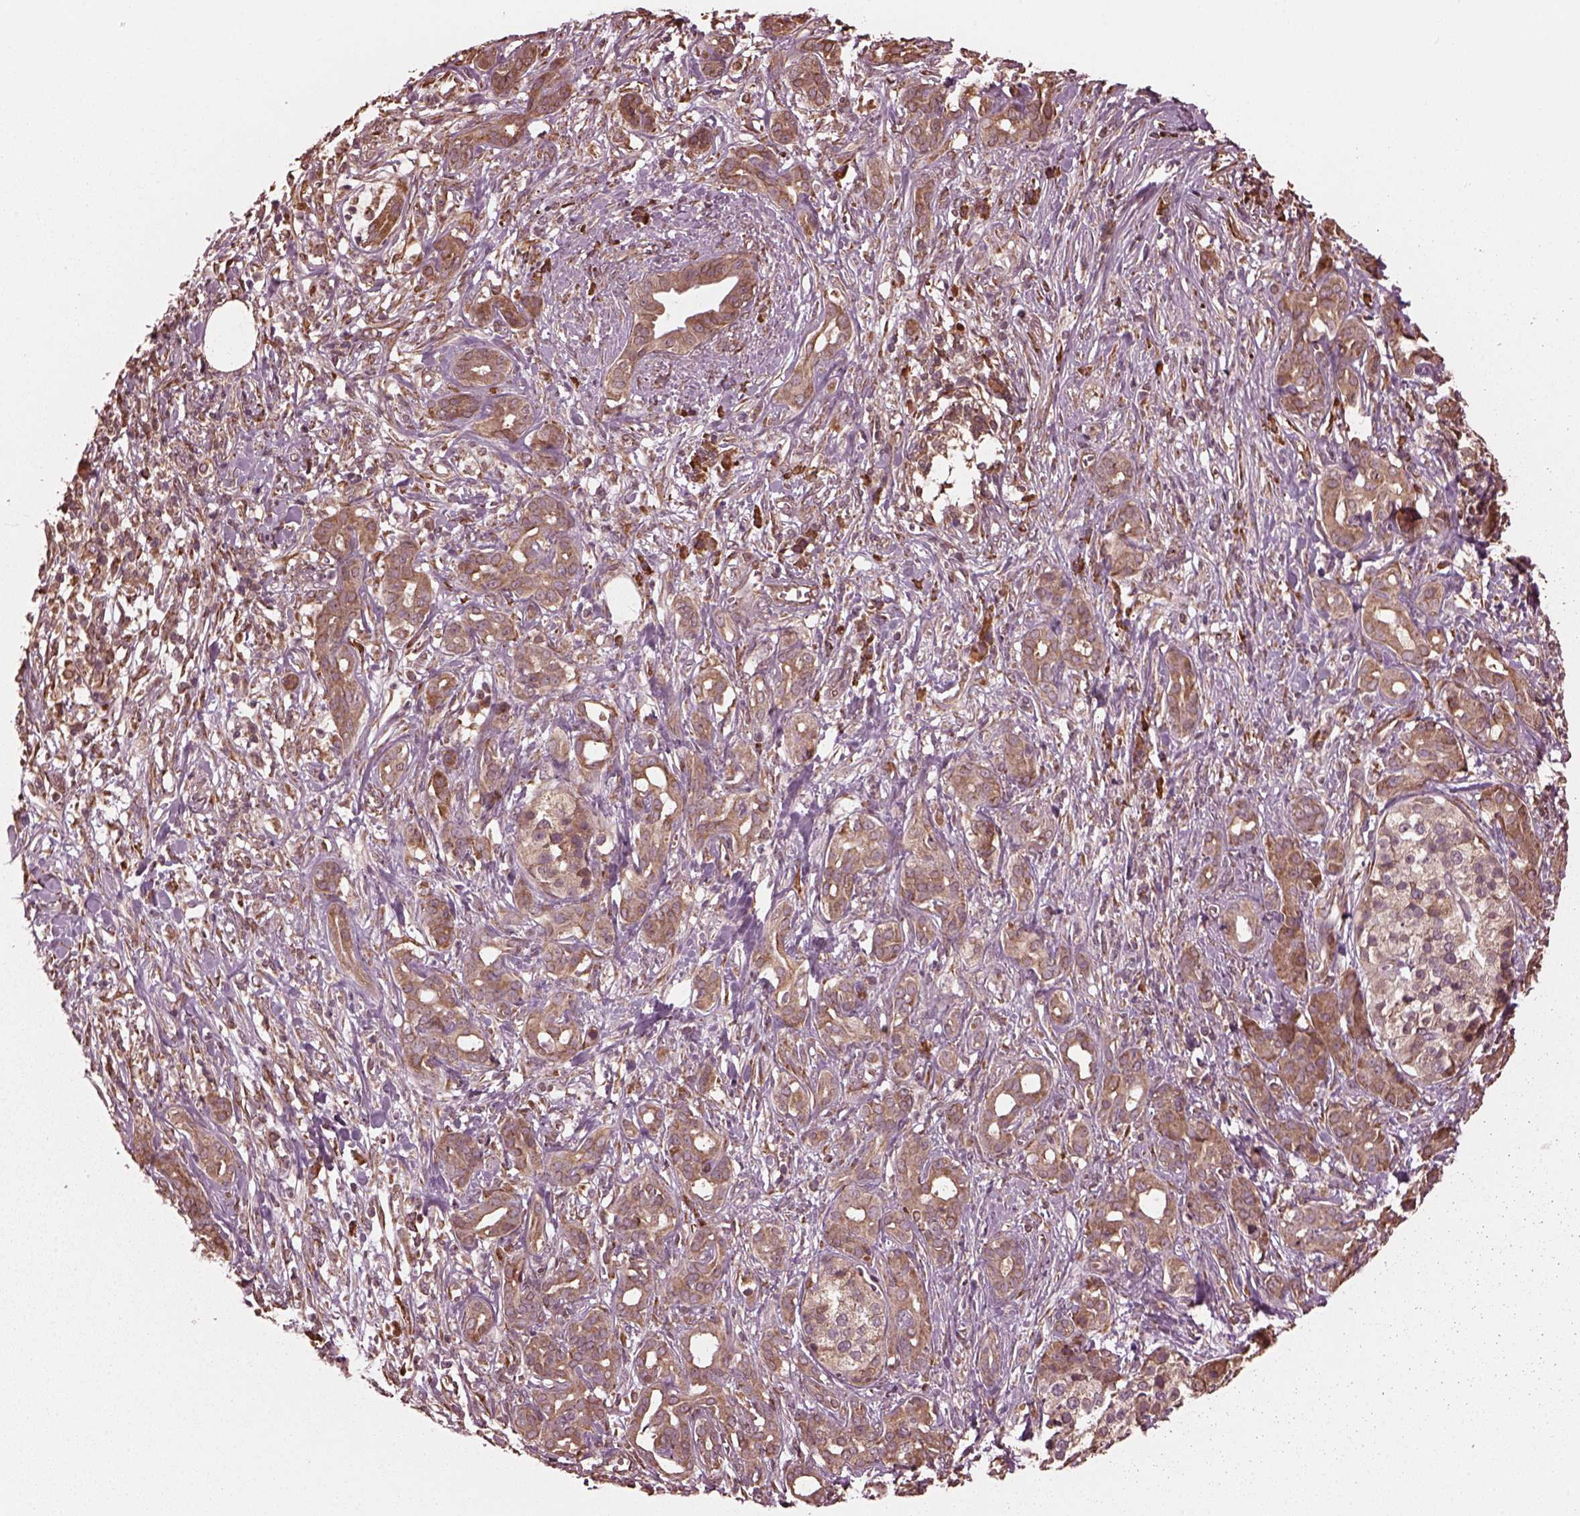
{"staining": {"intensity": "moderate", "quantity": ">75%", "location": "cytoplasmic/membranous"}, "tissue": "pancreatic cancer", "cell_type": "Tumor cells", "image_type": "cancer", "snomed": [{"axis": "morphology", "description": "Adenocarcinoma, NOS"}, {"axis": "topography", "description": "Pancreas"}], "caption": "A high-resolution image shows immunohistochemistry staining of pancreatic cancer (adenocarcinoma), which reveals moderate cytoplasmic/membranous staining in approximately >75% of tumor cells. (IHC, brightfield microscopy, high magnification).", "gene": "ZNF292", "patient": {"sex": "male", "age": 61}}